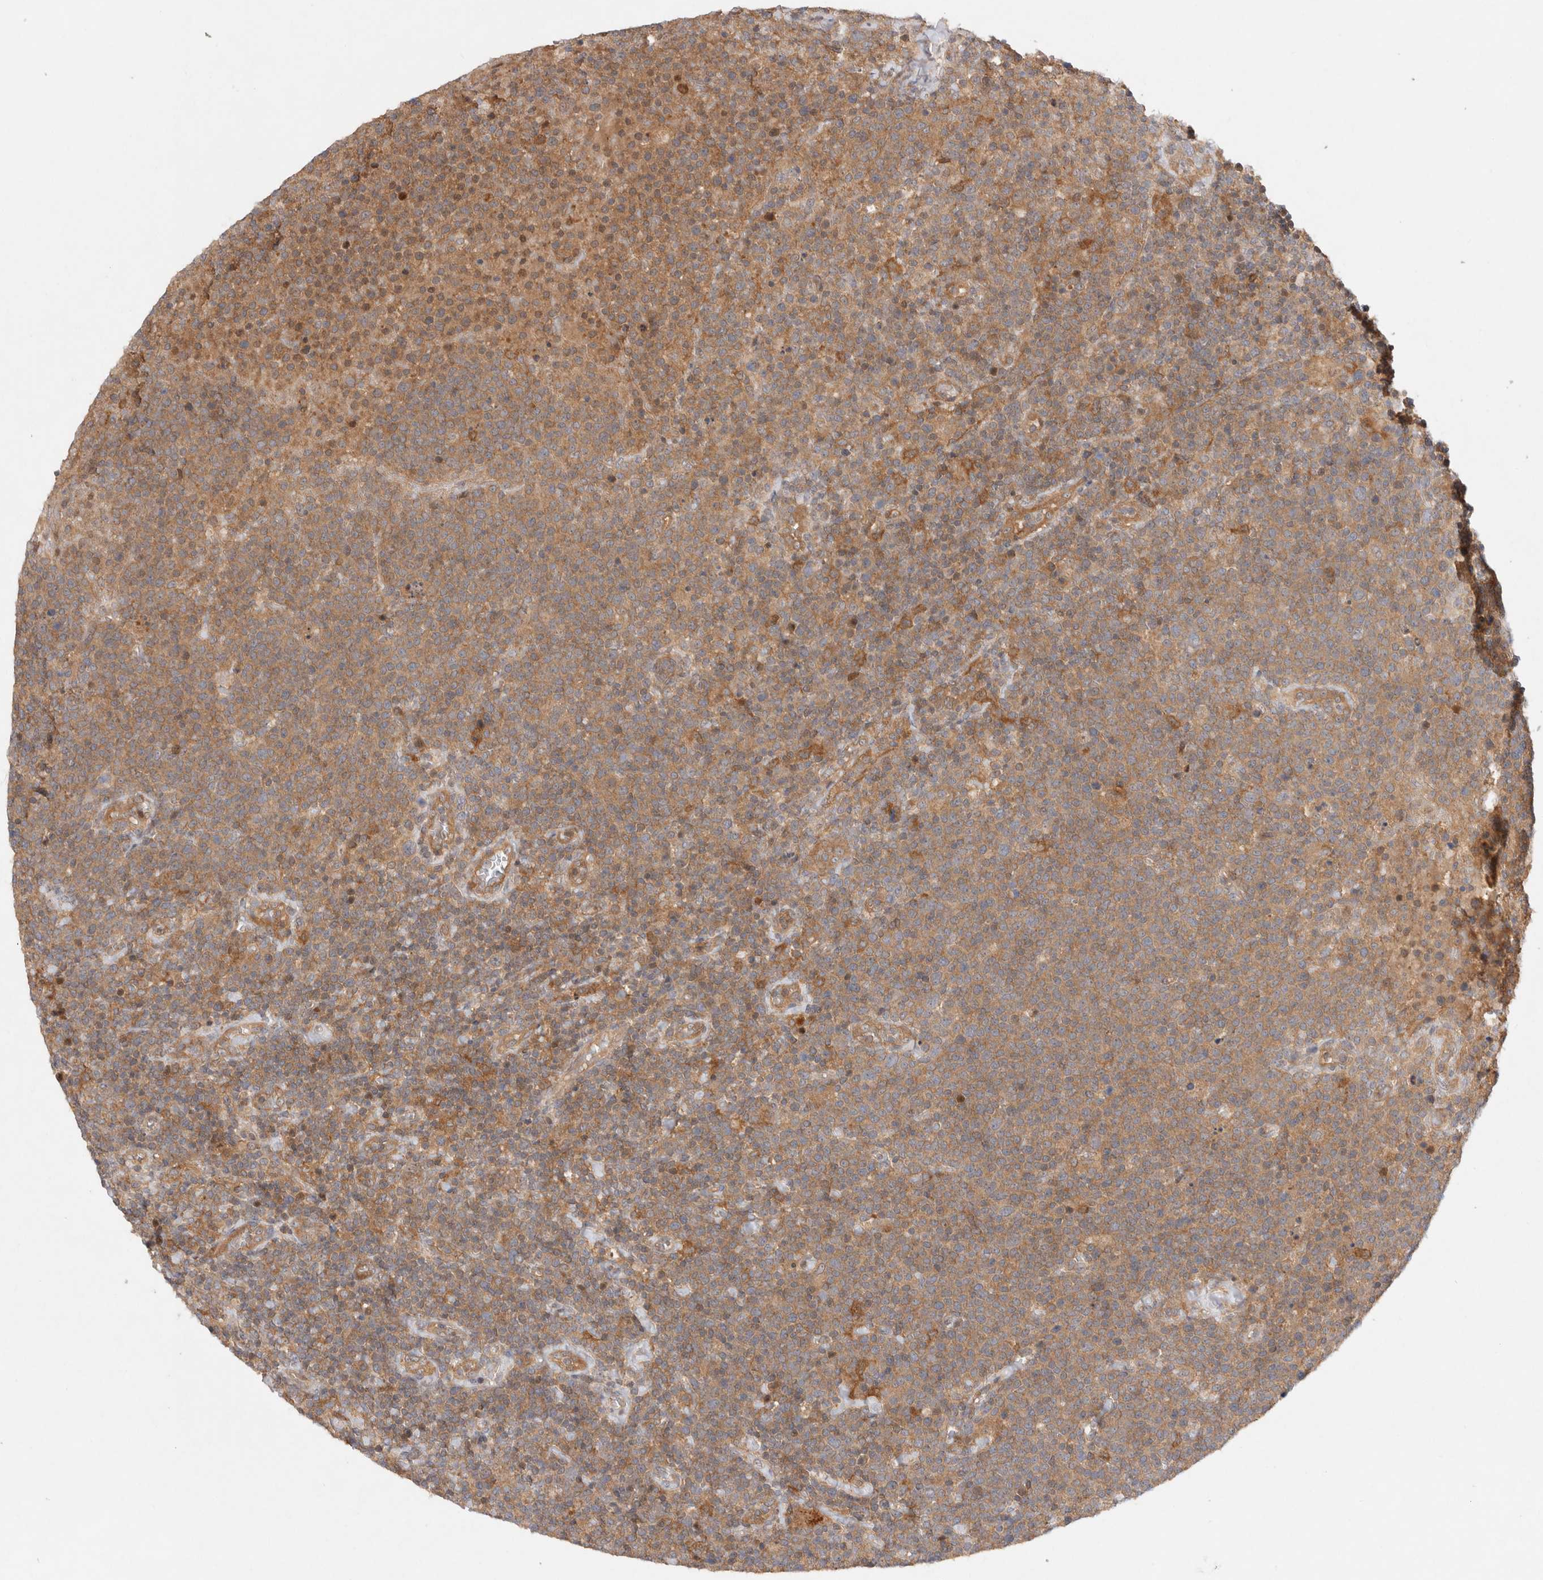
{"staining": {"intensity": "moderate", "quantity": ">75%", "location": "cytoplasmic/membranous"}, "tissue": "lymphoma", "cell_type": "Tumor cells", "image_type": "cancer", "snomed": [{"axis": "morphology", "description": "Malignant lymphoma, non-Hodgkin's type, High grade"}, {"axis": "topography", "description": "Lymph node"}], "caption": "The image shows a brown stain indicating the presence of a protein in the cytoplasmic/membranous of tumor cells in malignant lymphoma, non-Hodgkin's type (high-grade).", "gene": "HTT", "patient": {"sex": "male", "age": 61}}